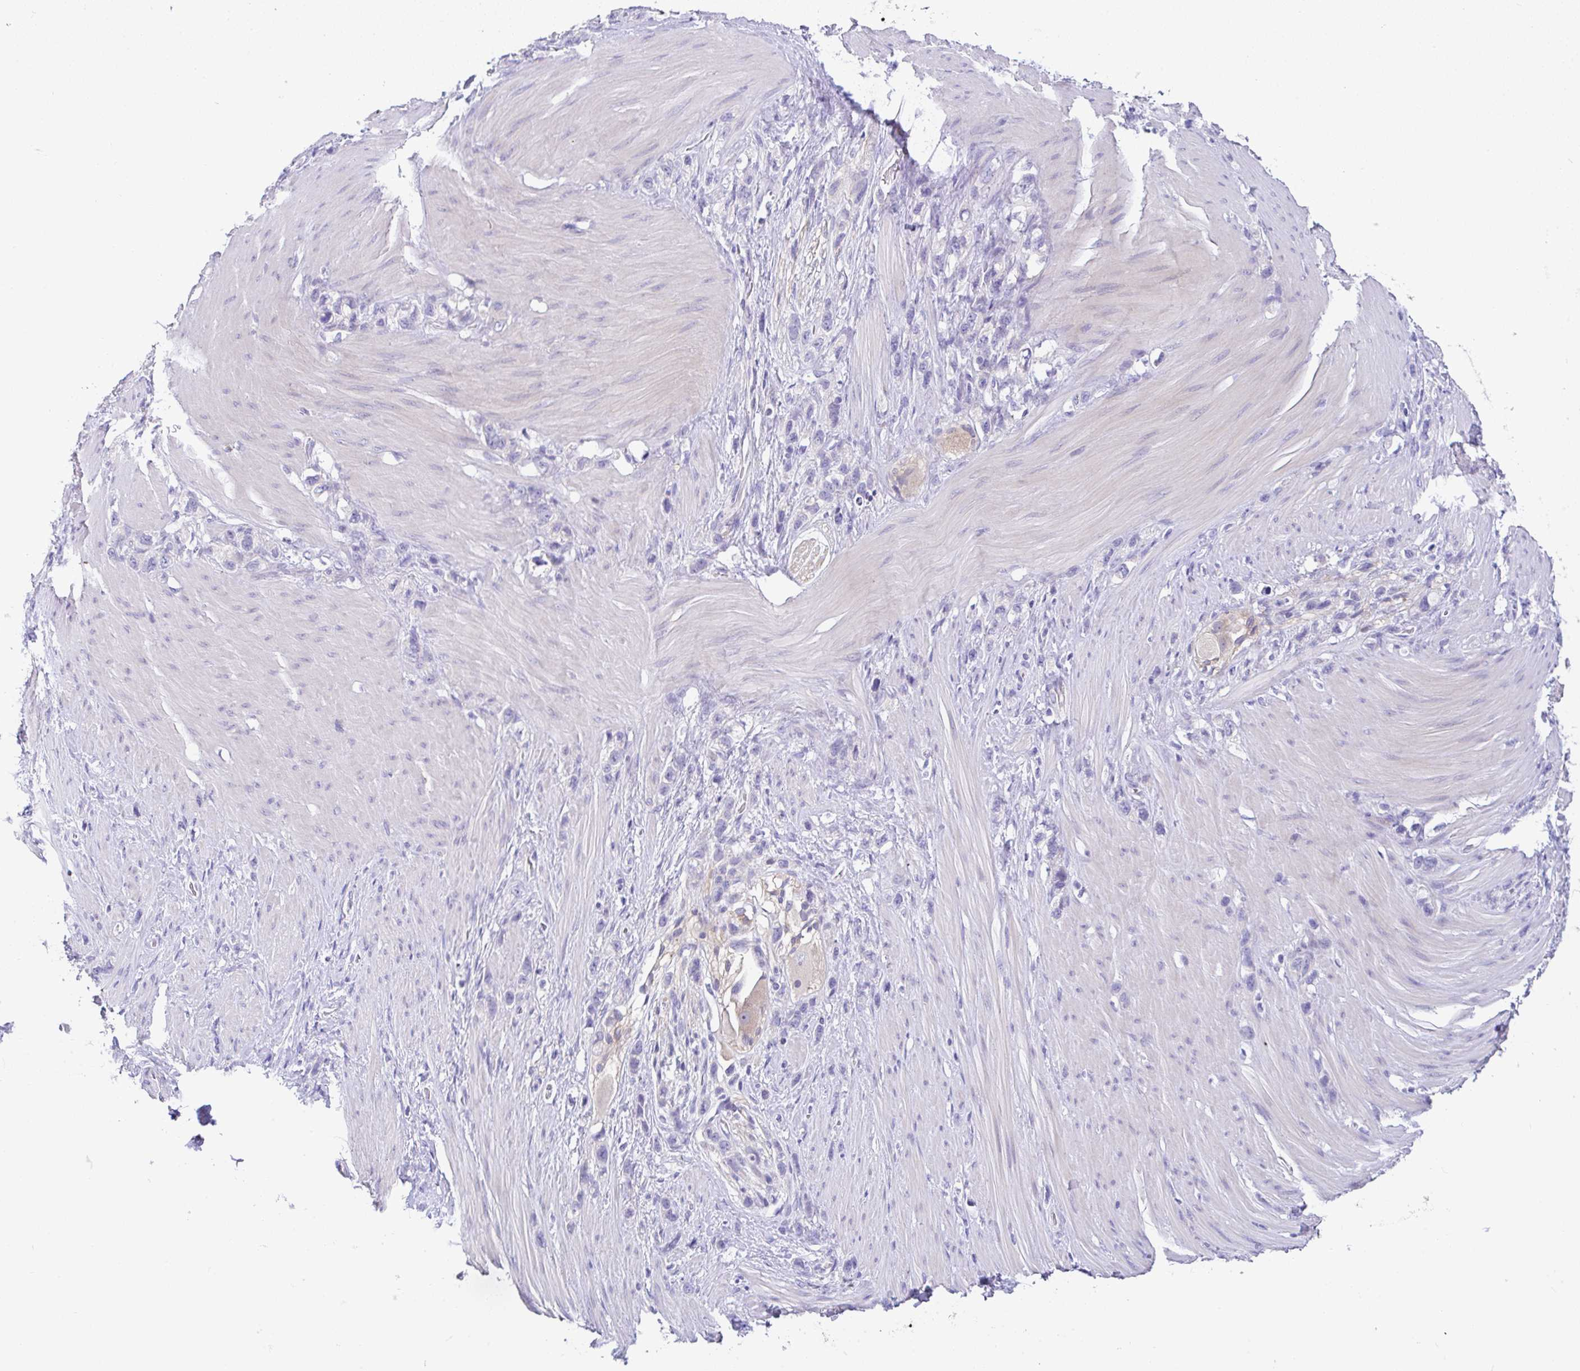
{"staining": {"intensity": "negative", "quantity": "none", "location": "none"}, "tissue": "stomach cancer", "cell_type": "Tumor cells", "image_type": "cancer", "snomed": [{"axis": "morphology", "description": "Adenocarcinoma, NOS"}, {"axis": "topography", "description": "Stomach"}], "caption": "Photomicrograph shows no protein expression in tumor cells of stomach adenocarcinoma tissue.", "gene": "SERPINE3", "patient": {"sex": "female", "age": 65}}